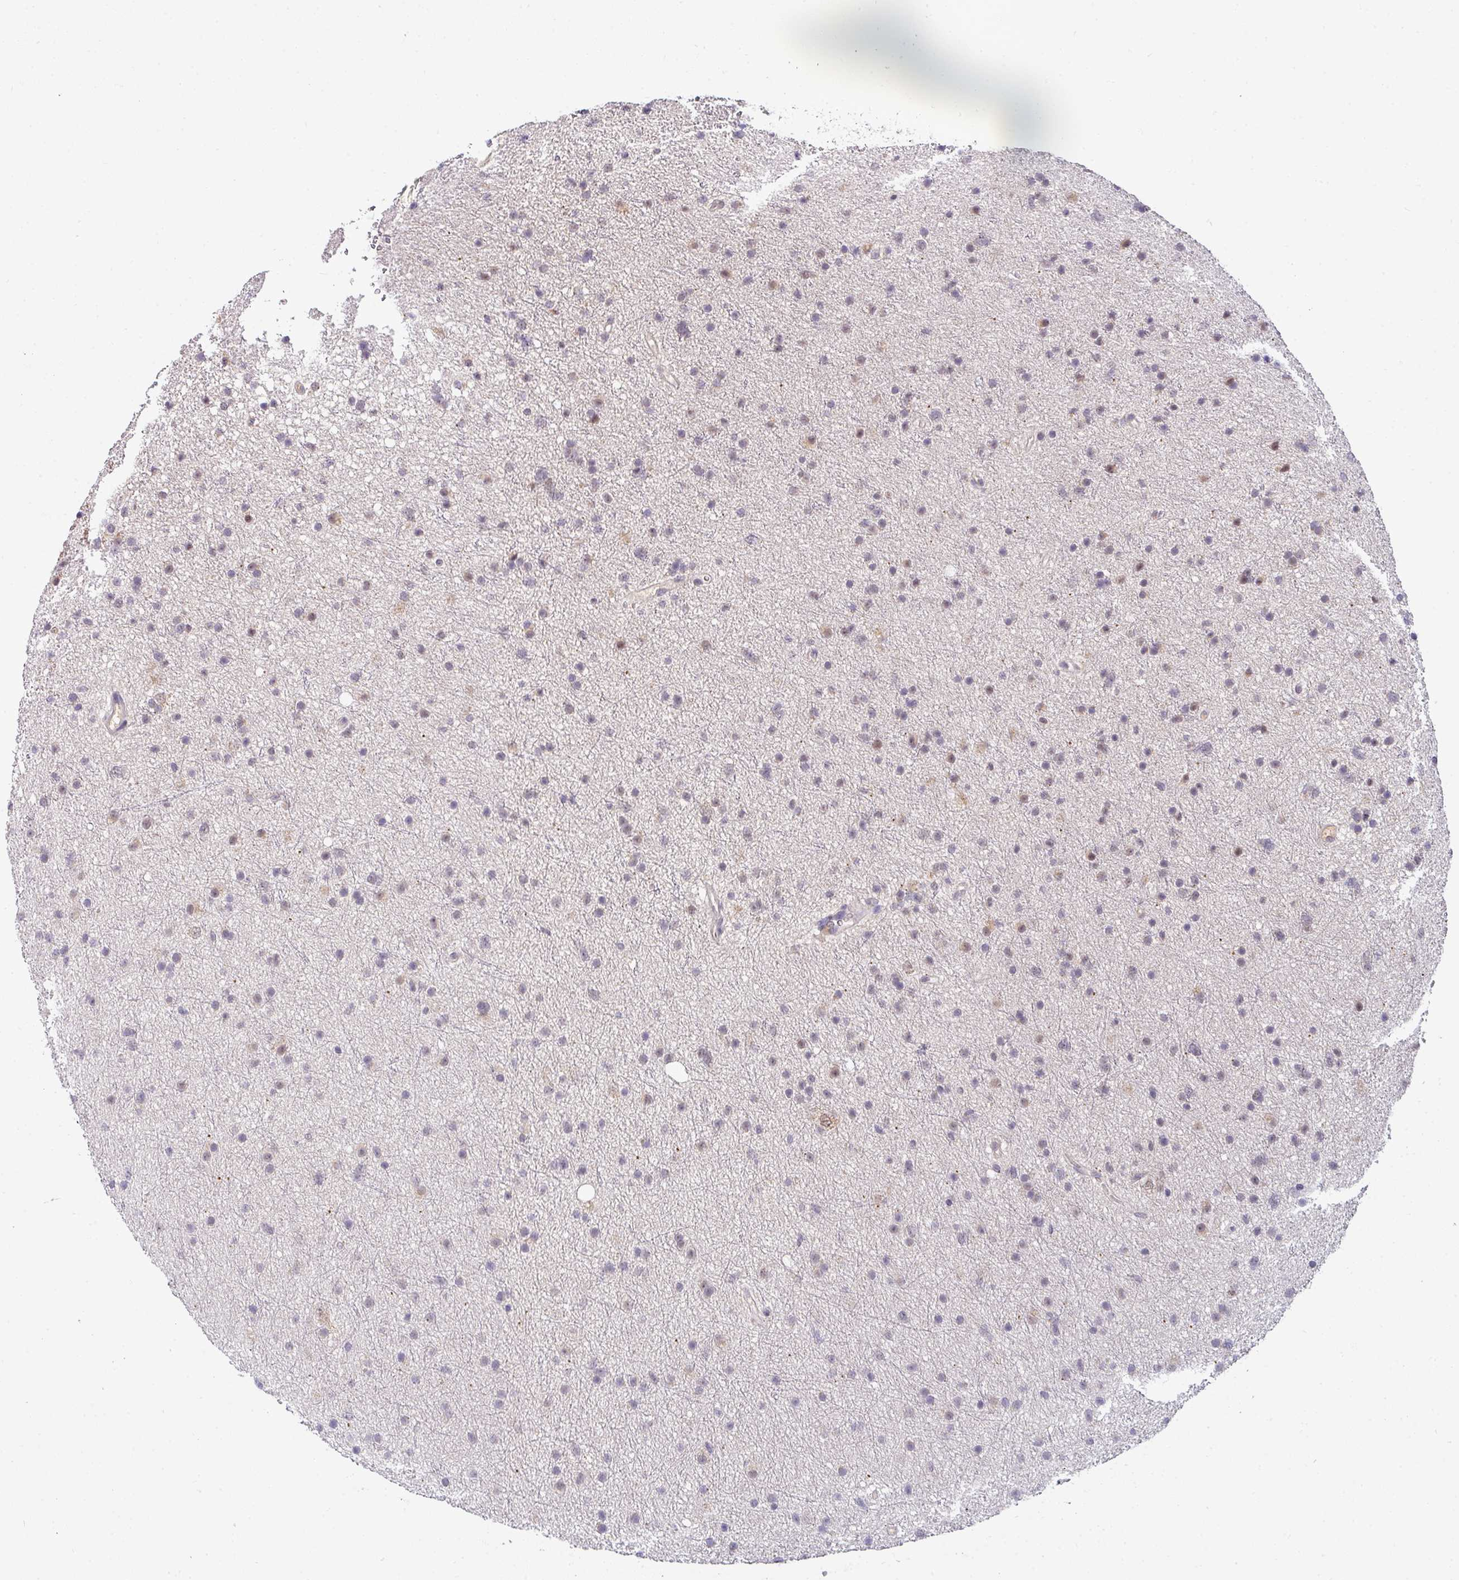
{"staining": {"intensity": "negative", "quantity": "none", "location": "none"}, "tissue": "glioma", "cell_type": "Tumor cells", "image_type": "cancer", "snomed": [{"axis": "morphology", "description": "Glioma, malignant, Low grade"}, {"axis": "topography", "description": "Cerebral cortex"}], "caption": "The IHC histopathology image has no significant staining in tumor cells of malignant low-grade glioma tissue.", "gene": "NAPSA", "patient": {"sex": "female", "age": 39}}